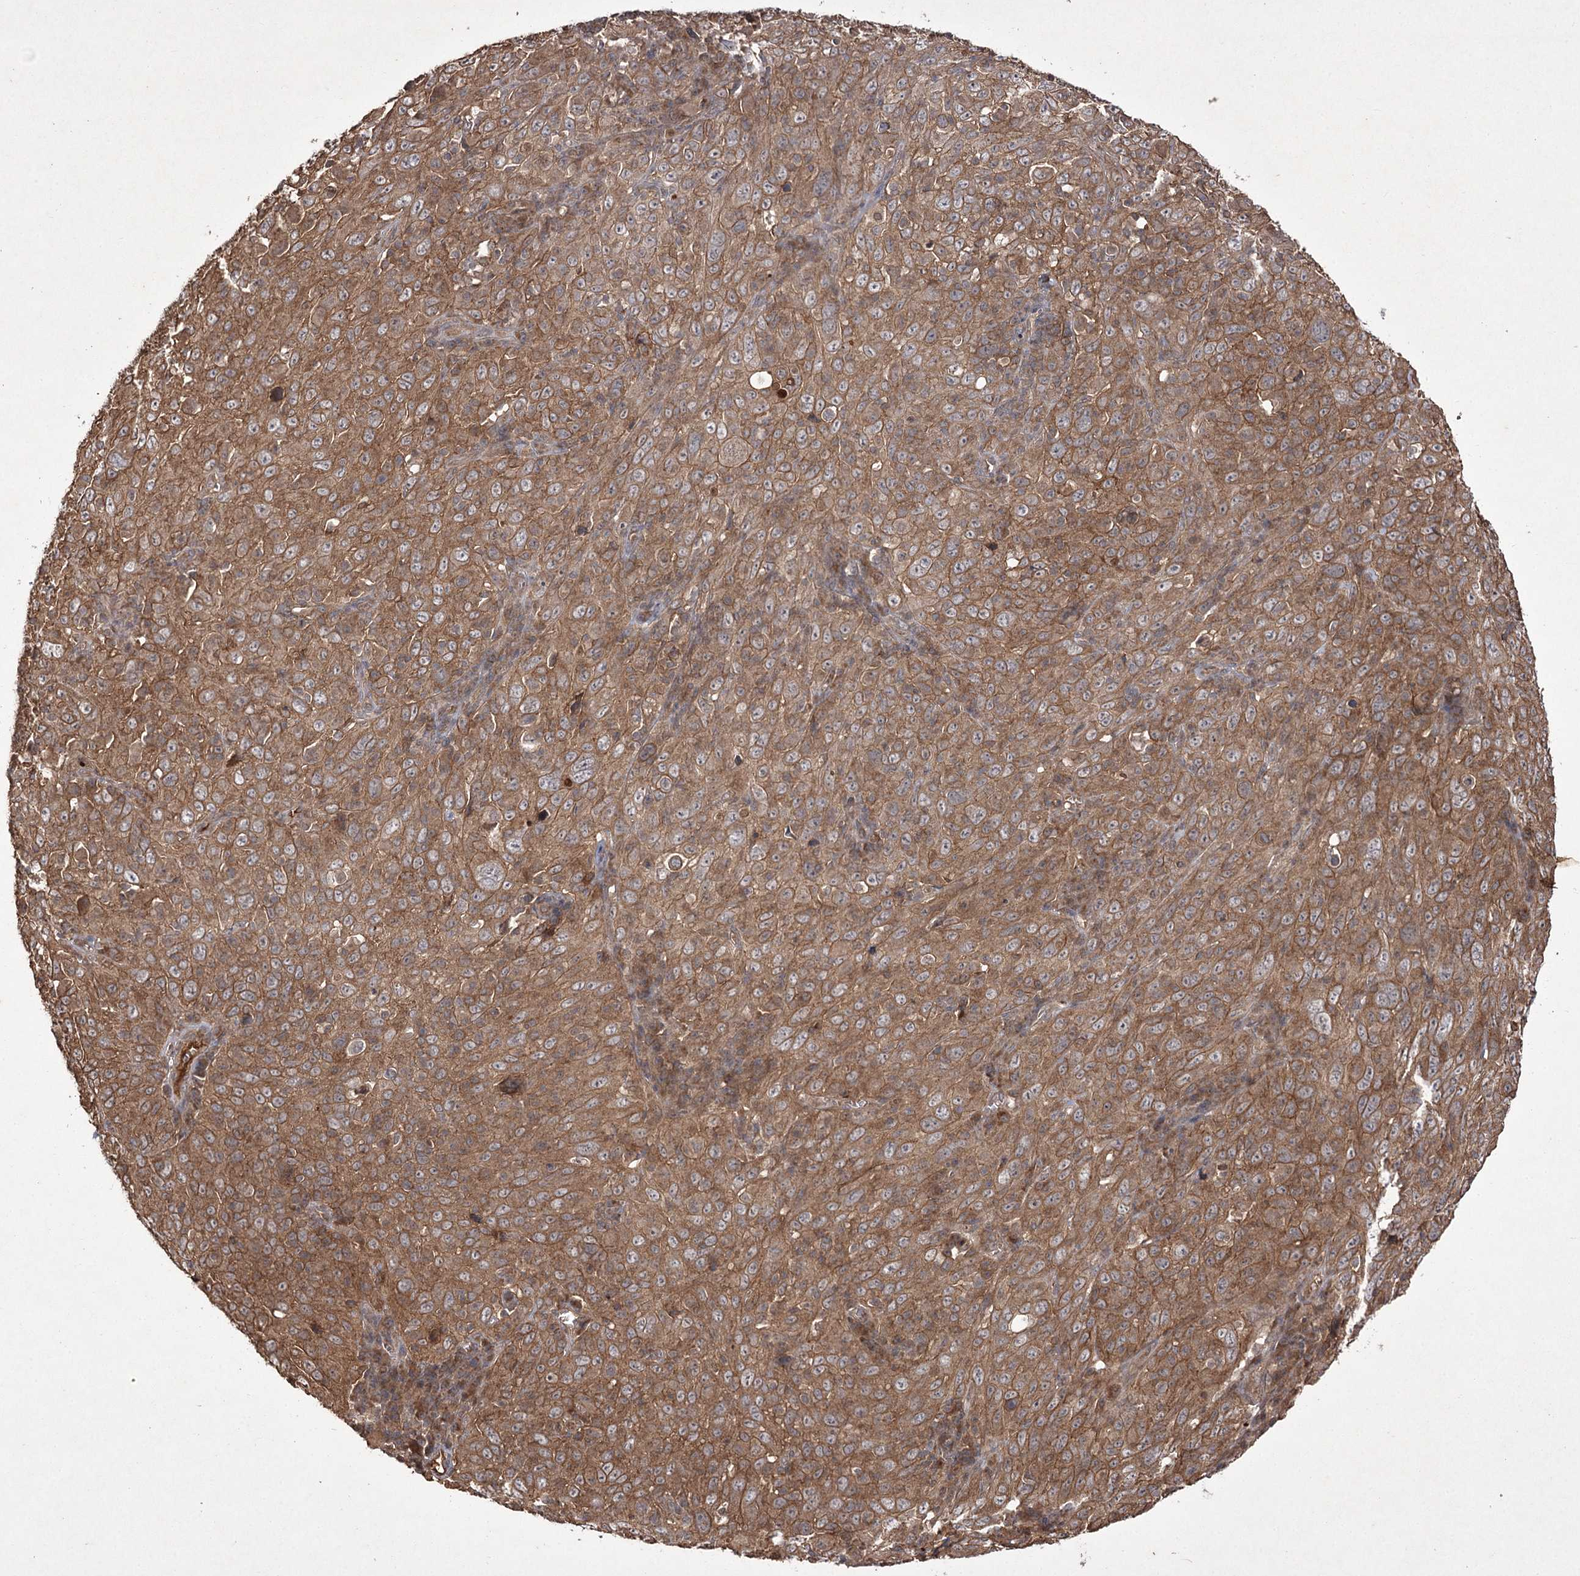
{"staining": {"intensity": "moderate", "quantity": ">75%", "location": "cytoplasmic/membranous"}, "tissue": "cervical cancer", "cell_type": "Tumor cells", "image_type": "cancer", "snomed": [{"axis": "morphology", "description": "Squamous cell carcinoma, NOS"}, {"axis": "topography", "description": "Cervix"}], "caption": "The image displays a brown stain indicating the presence of a protein in the cytoplasmic/membranous of tumor cells in cervical squamous cell carcinoma. (brown staining indicates protein expression, while blue staining denotes nuclei).", "gene": "FANCL", "patient": {"sex": "female", "age": 46}}